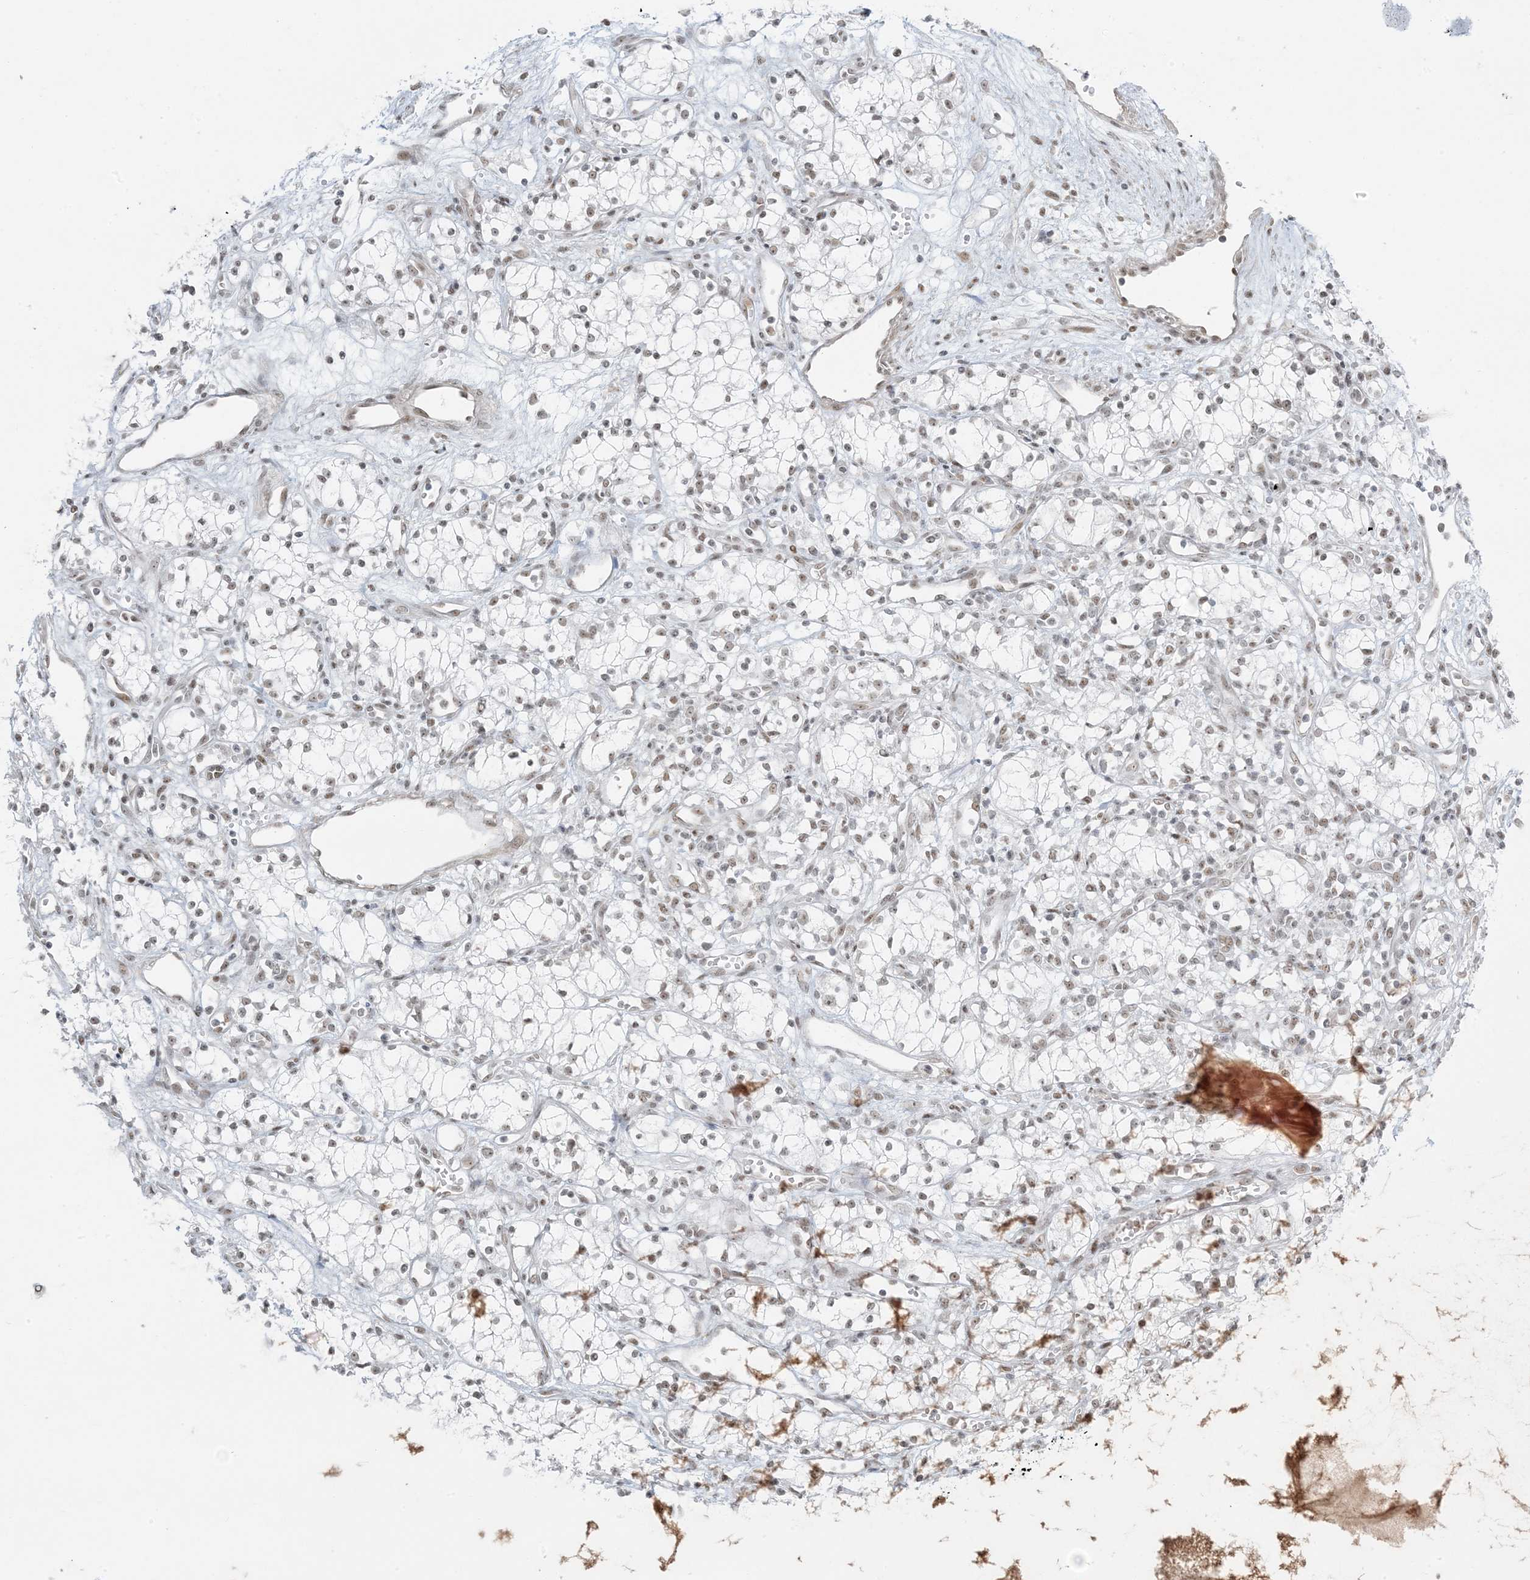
{"staining": {"intensity": "weak", "quantity": ">75%", "location": "nuclear"}, "tissue": "renal cancer", "cell_type": "Tumor cells", "image_type": "cancer", "snomed": [{"axis": "morphology", "description": "Adenocarcinoma, NOS"}, {"axis": "topography", "description": "Kidney"}], "caption": "Immunohistochemistry micrograph of renal adenocarcinoma stained for a protein (brown), which shows low levels of weak nuclear expression in about >75% of tumor cells.", "gene": "ZNF787", "patient": {"sex": "male", "age": 59}}